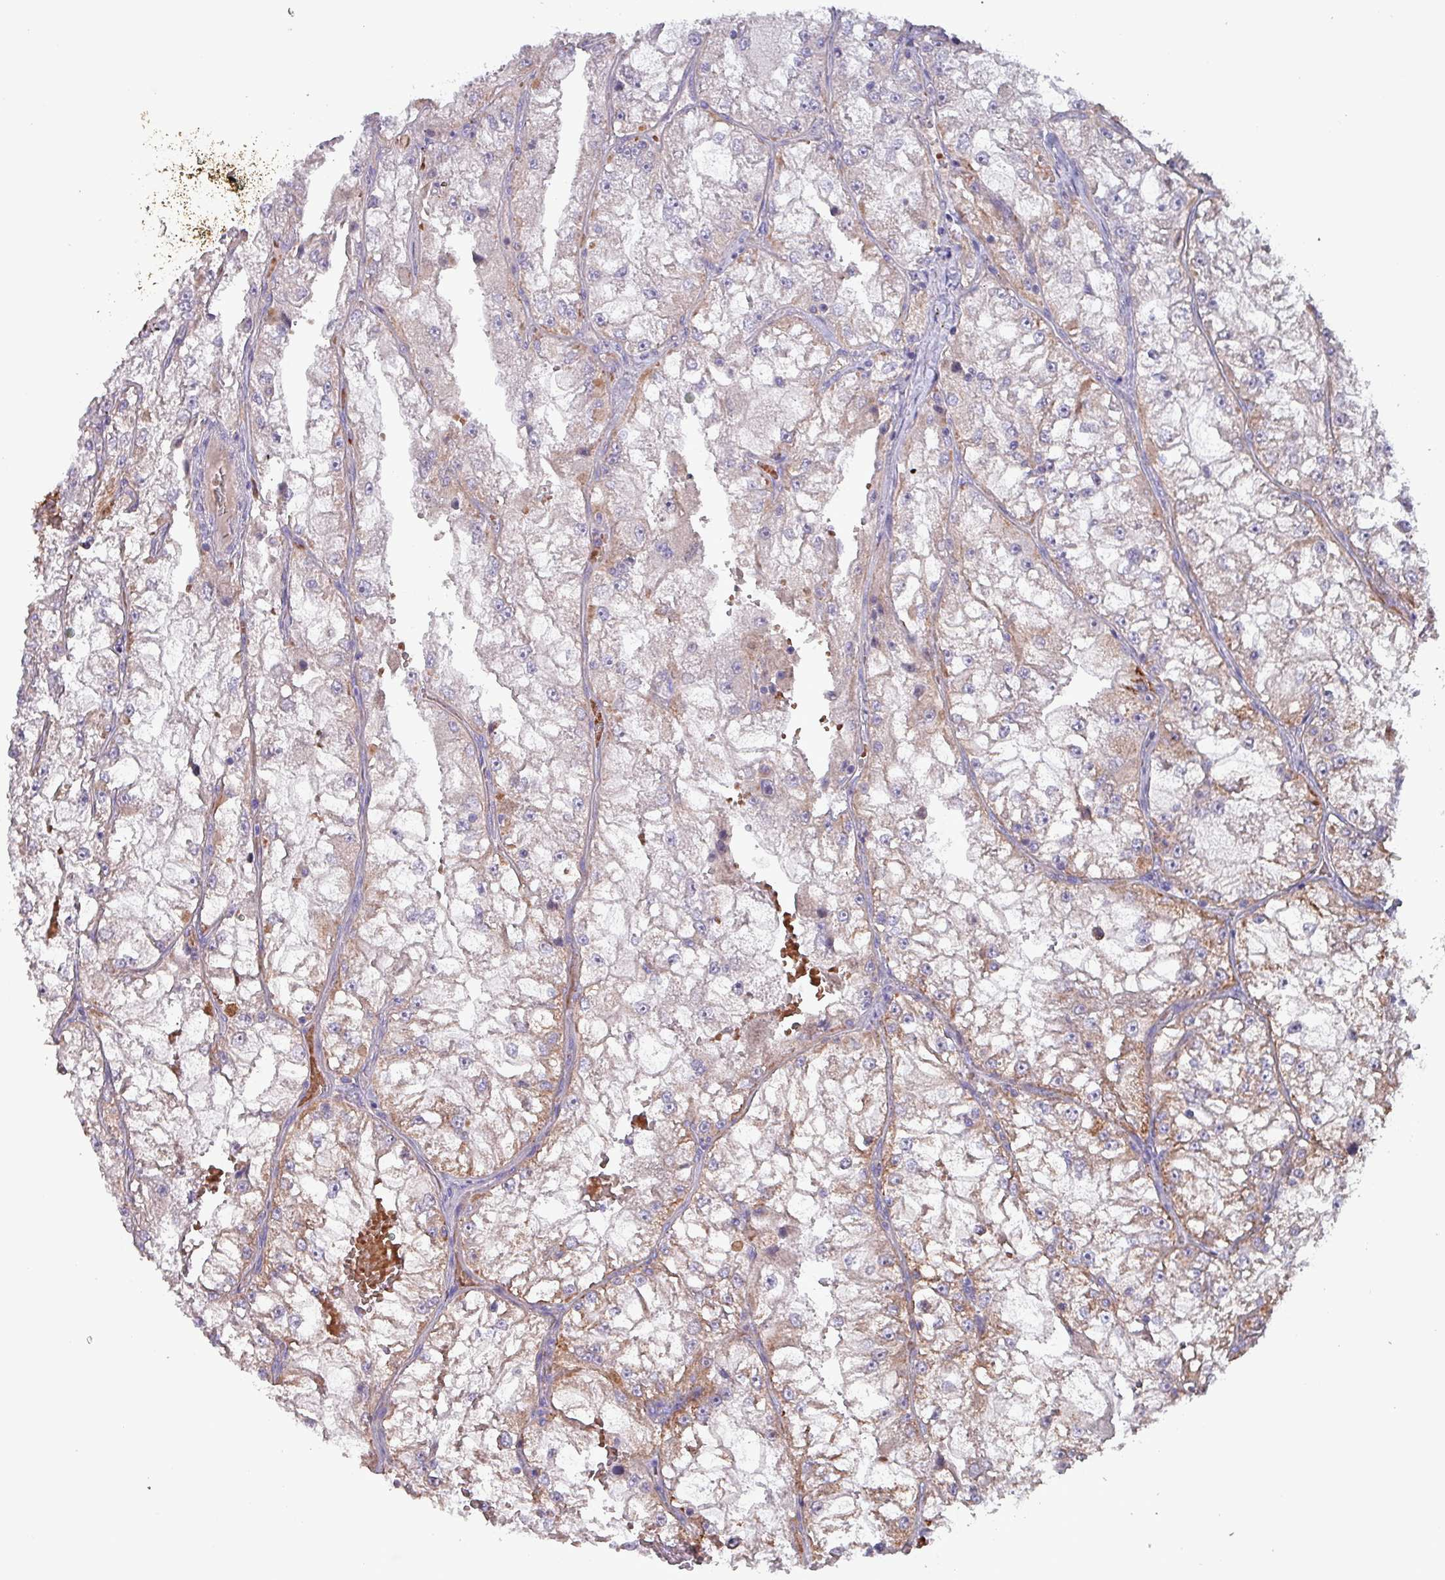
{"staining": {"intensity": "moderate", "quantity": "<25%", "location": "cytoplasmic/membranous"}, "tissue": "renal cancer", "cell_type": "Tumor cells", "image_type": "cancer", "snomed": [{"axis": "morphology", "description": "Adenocarcinoma, NOS"}, {"axis": "topography", "description": "Kidney"}], "caption": "High-magnification brightfield microscopy of renal adenocarcinoma stained with DAB (brown) and counterstained with hematoxylin (blue). tumor cells exhibit moderate cytoplasmic/membranous positivity is appreciated in approximately<25% of cells.", "gene": "ZNF322", "patient": {"sex": "female", "age": 72}}